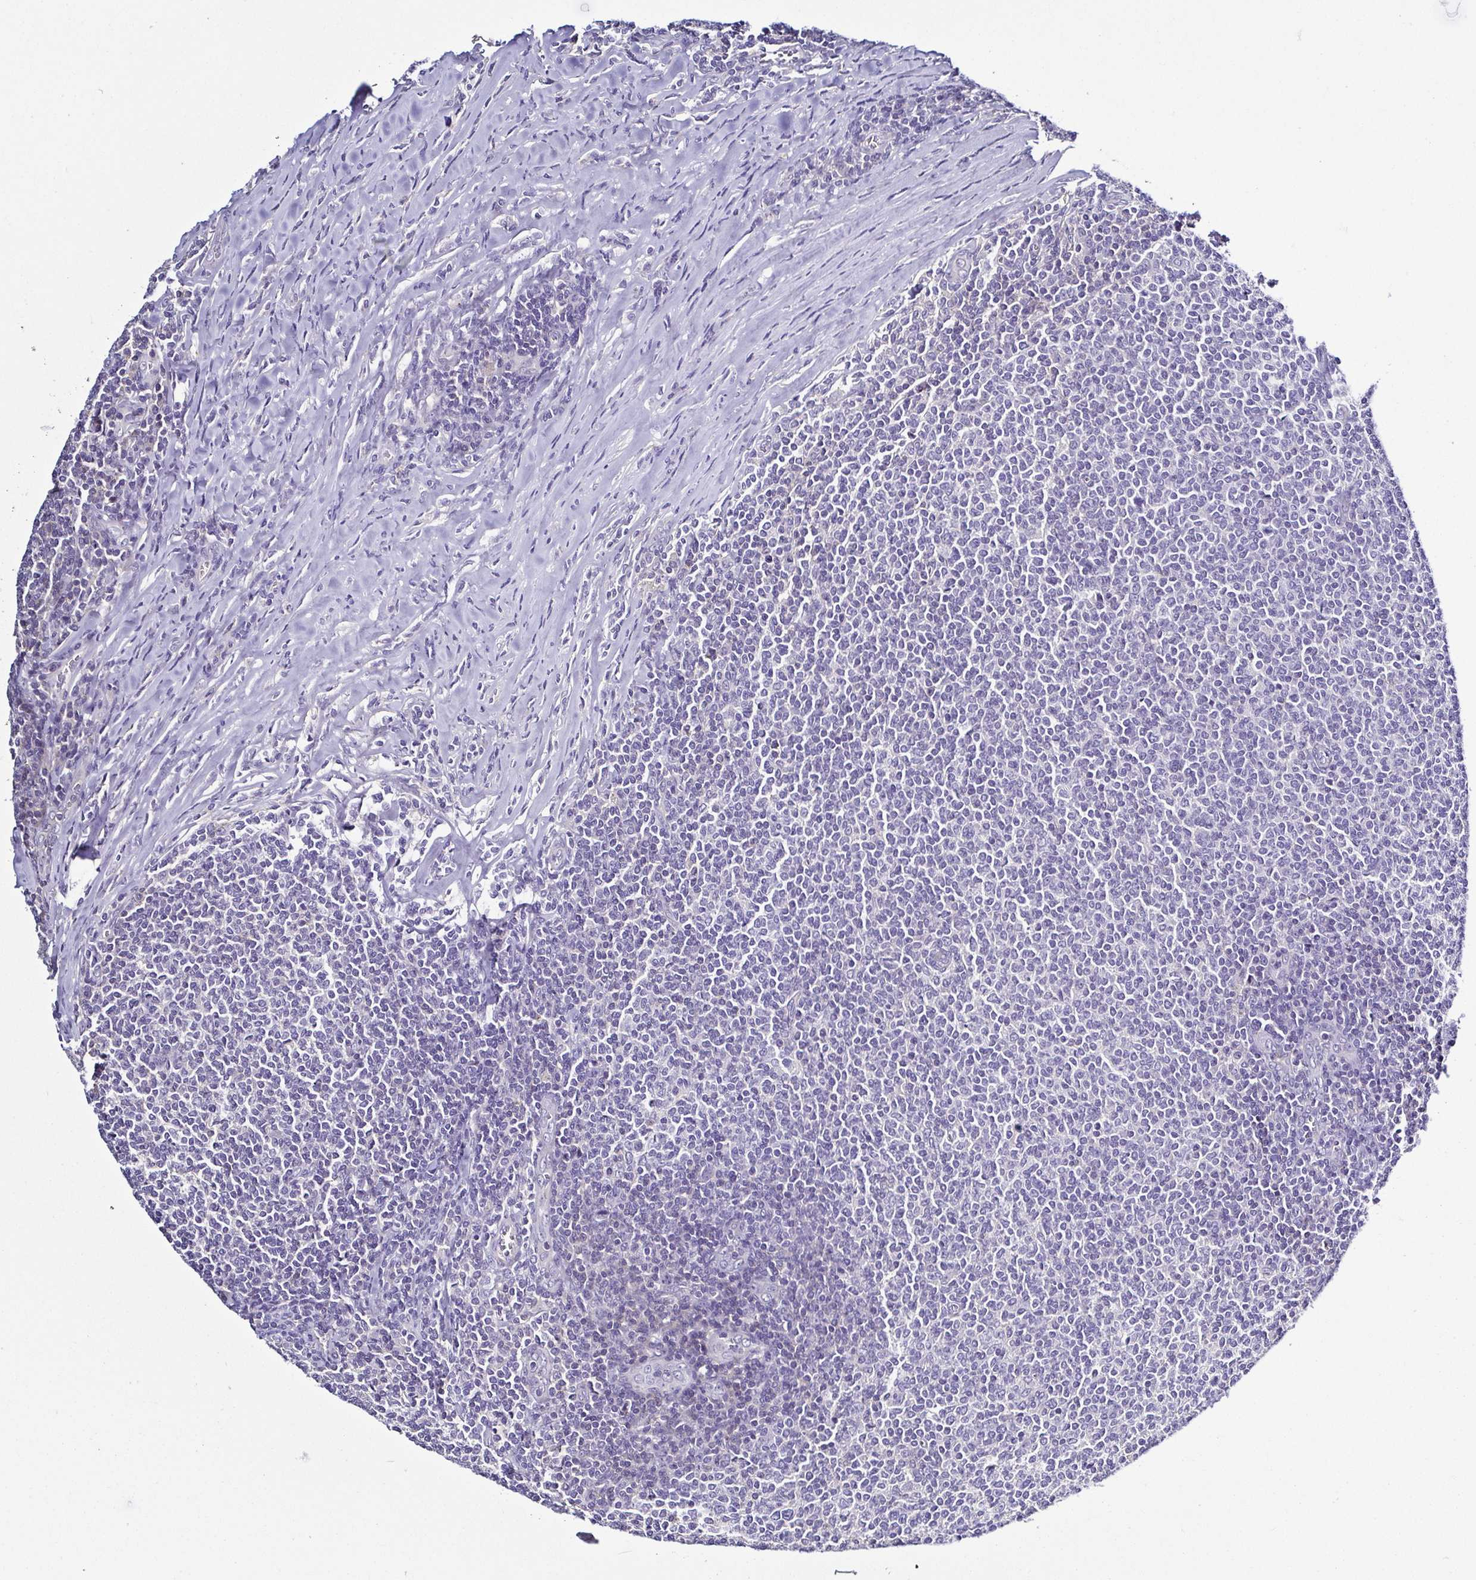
{"staining": {"intensity": "negative", "quantity": "none", "location": "none"}, "tissue": "lymphoma", "cell_type": "Tumor cells", "image_type": "cancer", "snomed": [{"axis": "morphology", "description": "Malignant lymphoma, non-Hodgkin's type, Low grade"}, {"axis": "topography", "description": "Lymph node"}], "caption": "There is no significant positivity in tumor cells of low-grade malignant lymphoma, non-Hodgkin's type.", "gene": "TNNT2", "patient": {"sex": "male", "age": 52}}